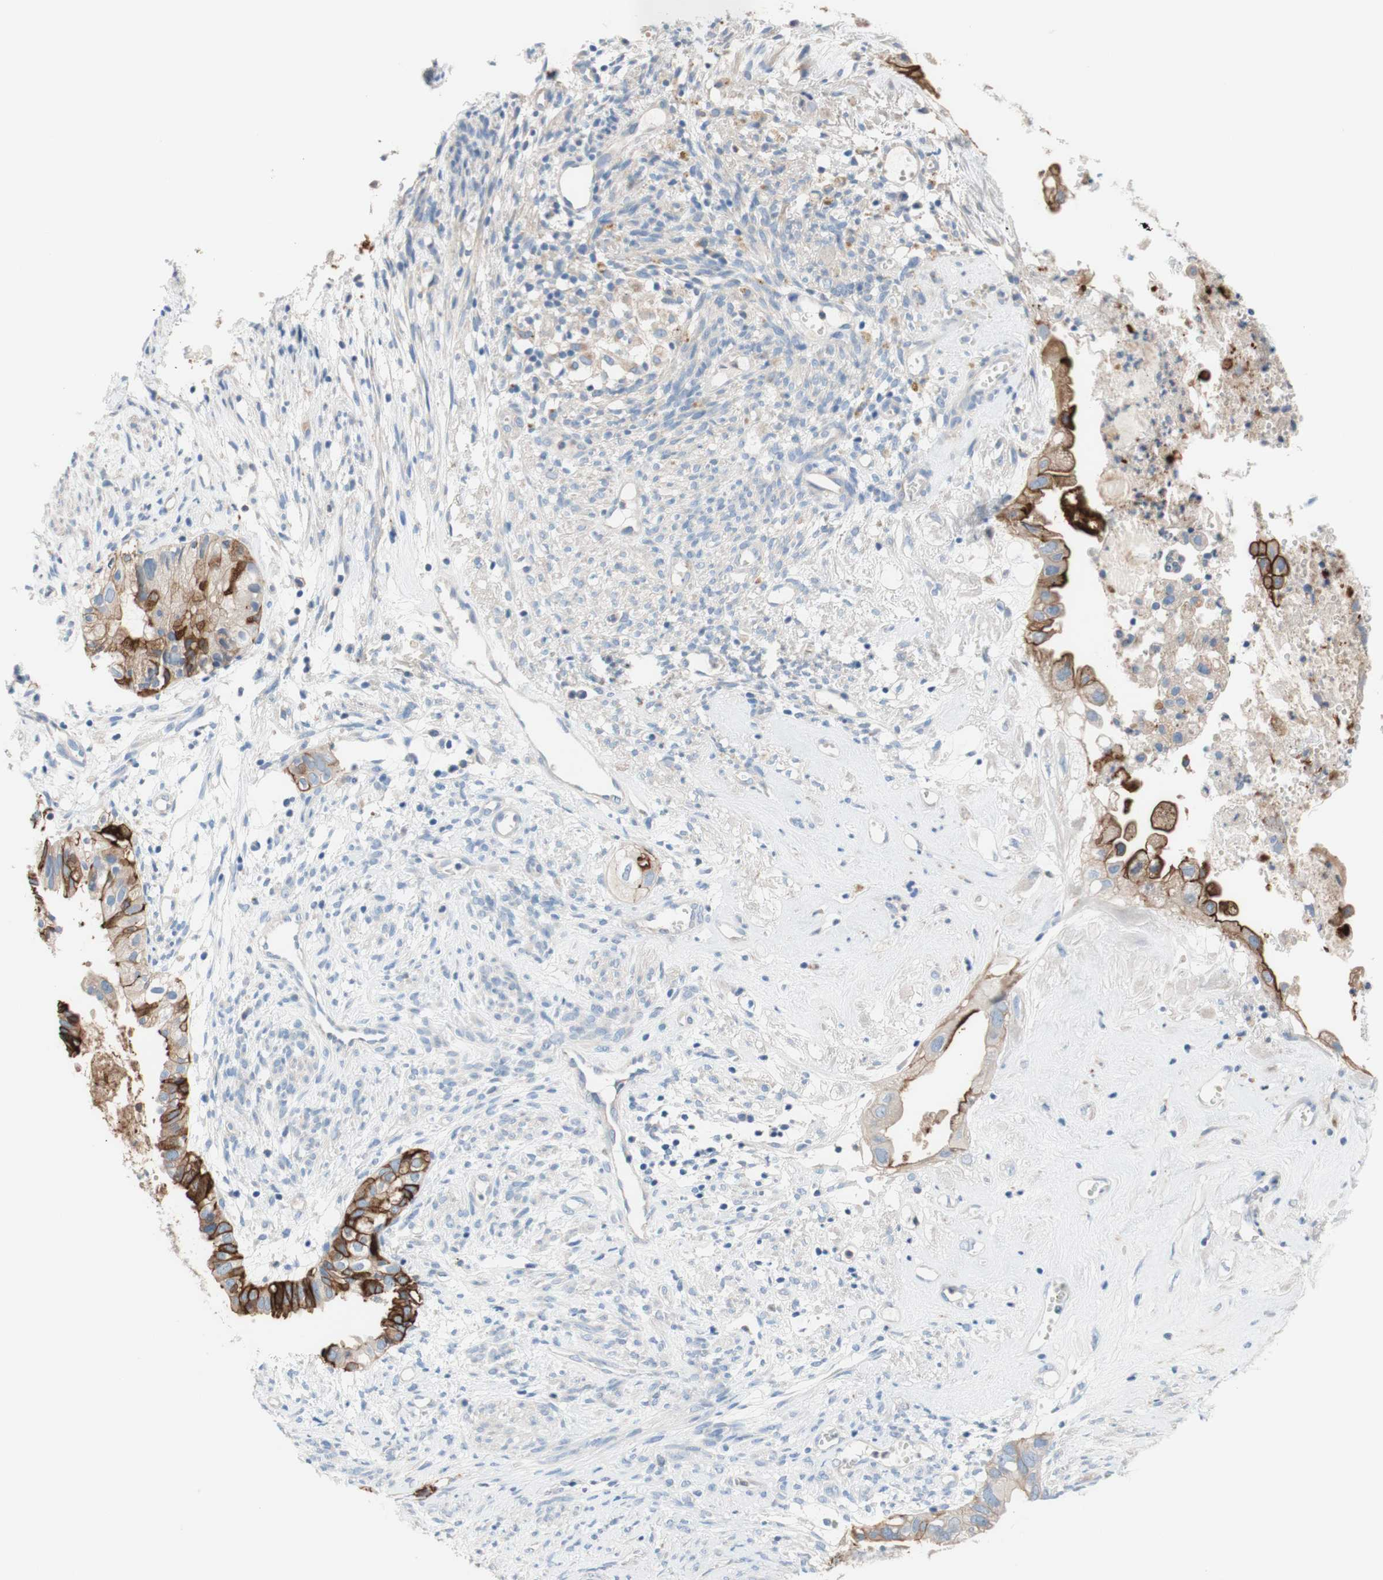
{"staining": {"intensity": "strong", "quantity": ">75%", "location": "cytoplasmic/membranous"}, "tissue": "cervical cancer", "cell_type": "Tumor cells", "image_type": "cancer", "snomed": [{"axis": "morphology", "description": "Normal tissue, NOS"}, {"axis": "morphology", "description": "Adenocarcinoma, NOS"}, {"axis": "topography", "description": "Cervix"}, {"axis": "topography", "description": "Endometrium"}], "caption": "A micrograph of human cervical cancer stained for a protein displays strong cytoplasmic/membranous brown staining in tumor cells.", "gene": "F3", "patient": {"sex": "female", "age": 86}}